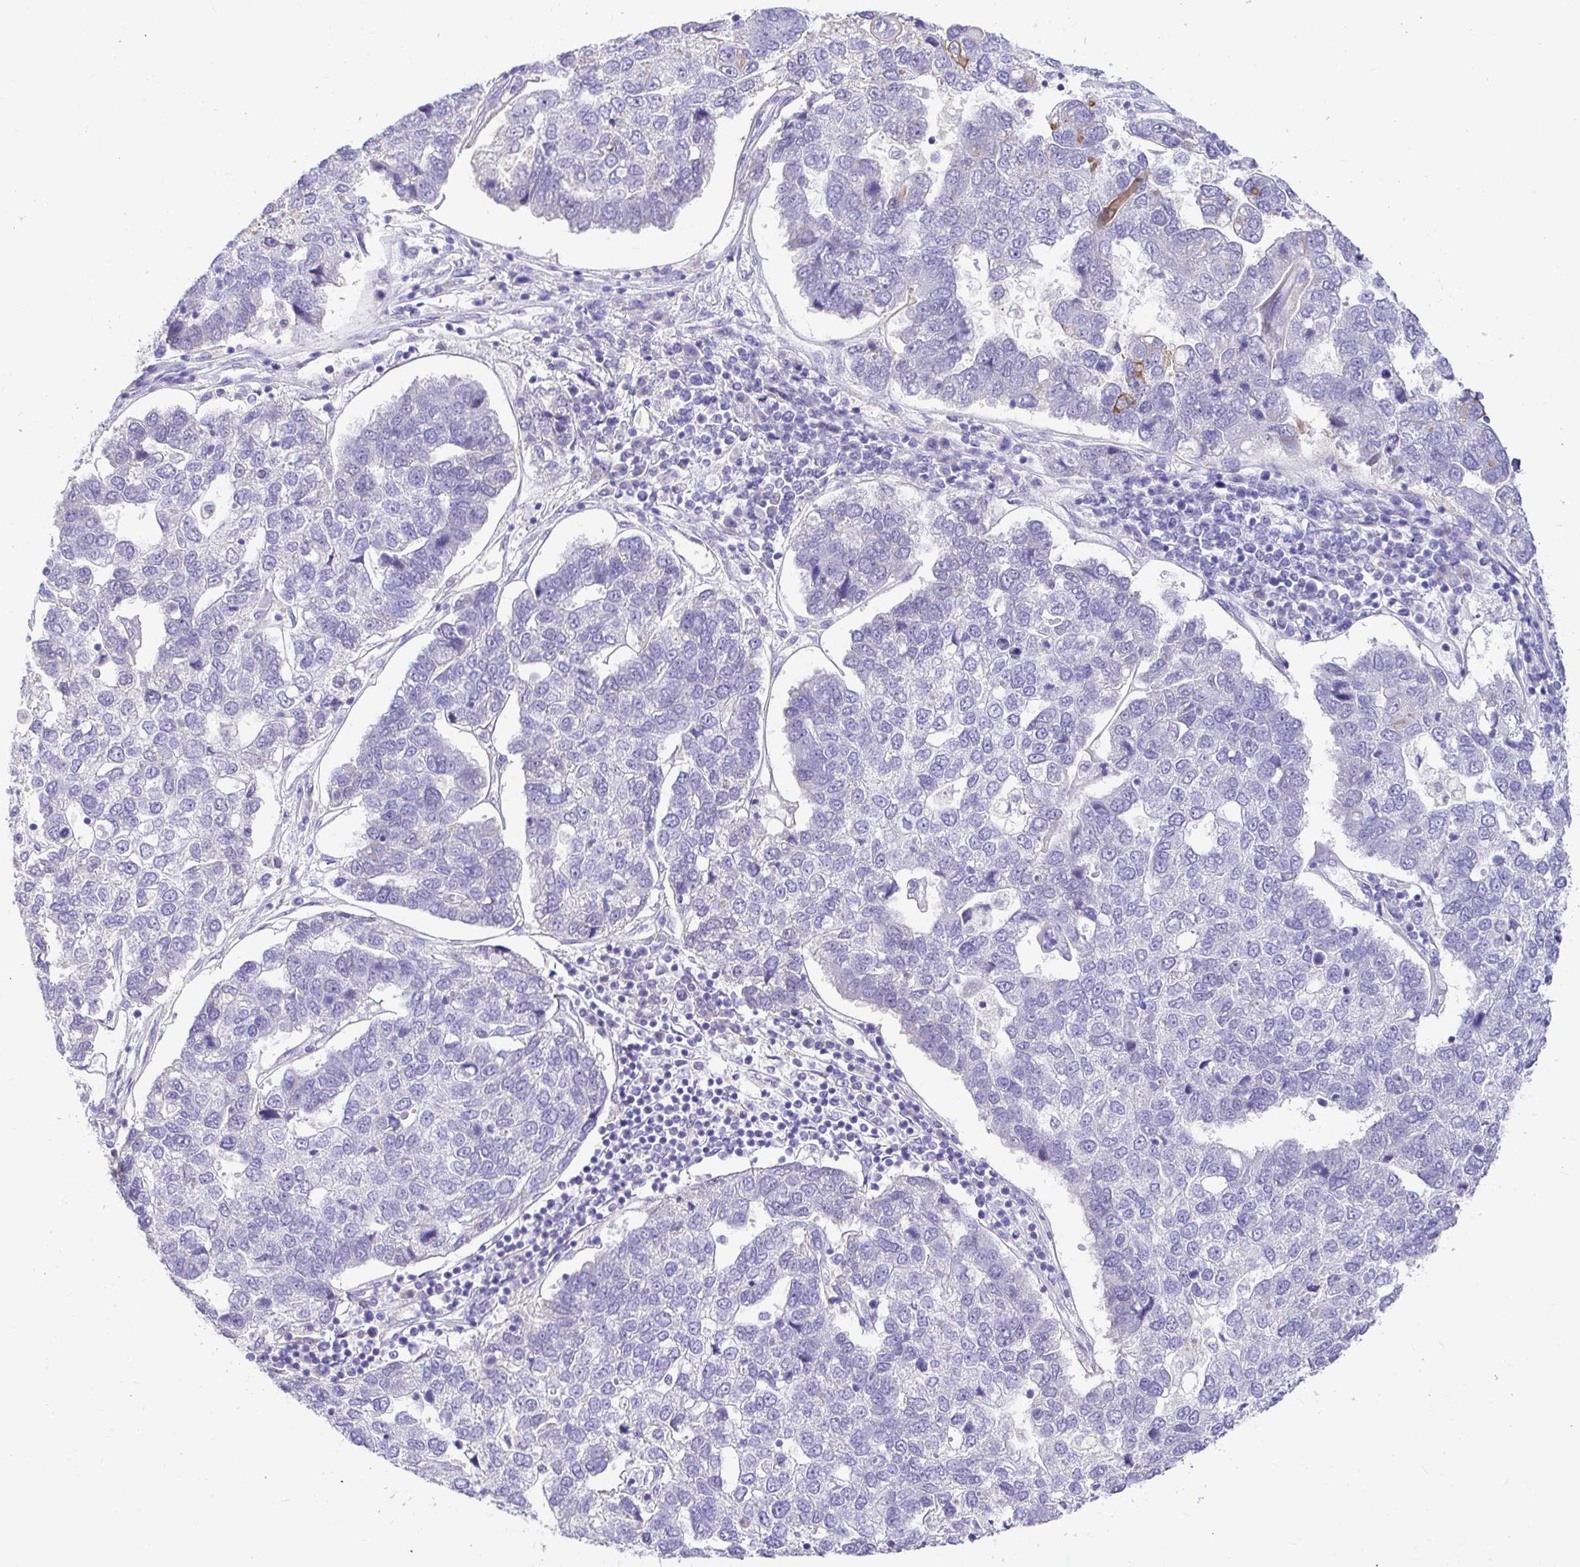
{"staining": {"intensity": "negative", "quantity": "none", "location": "none"}, "tissue": "pancreatic cancer", "cell_type": "Tumor cells", "image_type": "cancer", "snomed": [{"axis": "morphology", "description": "Adenocarcinoma, NOS"}, {"axis": "topography", "description": "Pancreas"}], "caption": "Pancreatic cancer (adenocarcinoma) was stained to show a protein in brown. There is no significant staining in tumor cells.", "gene": "CDO1", "patient": {"sex": "female", "age": 61}}